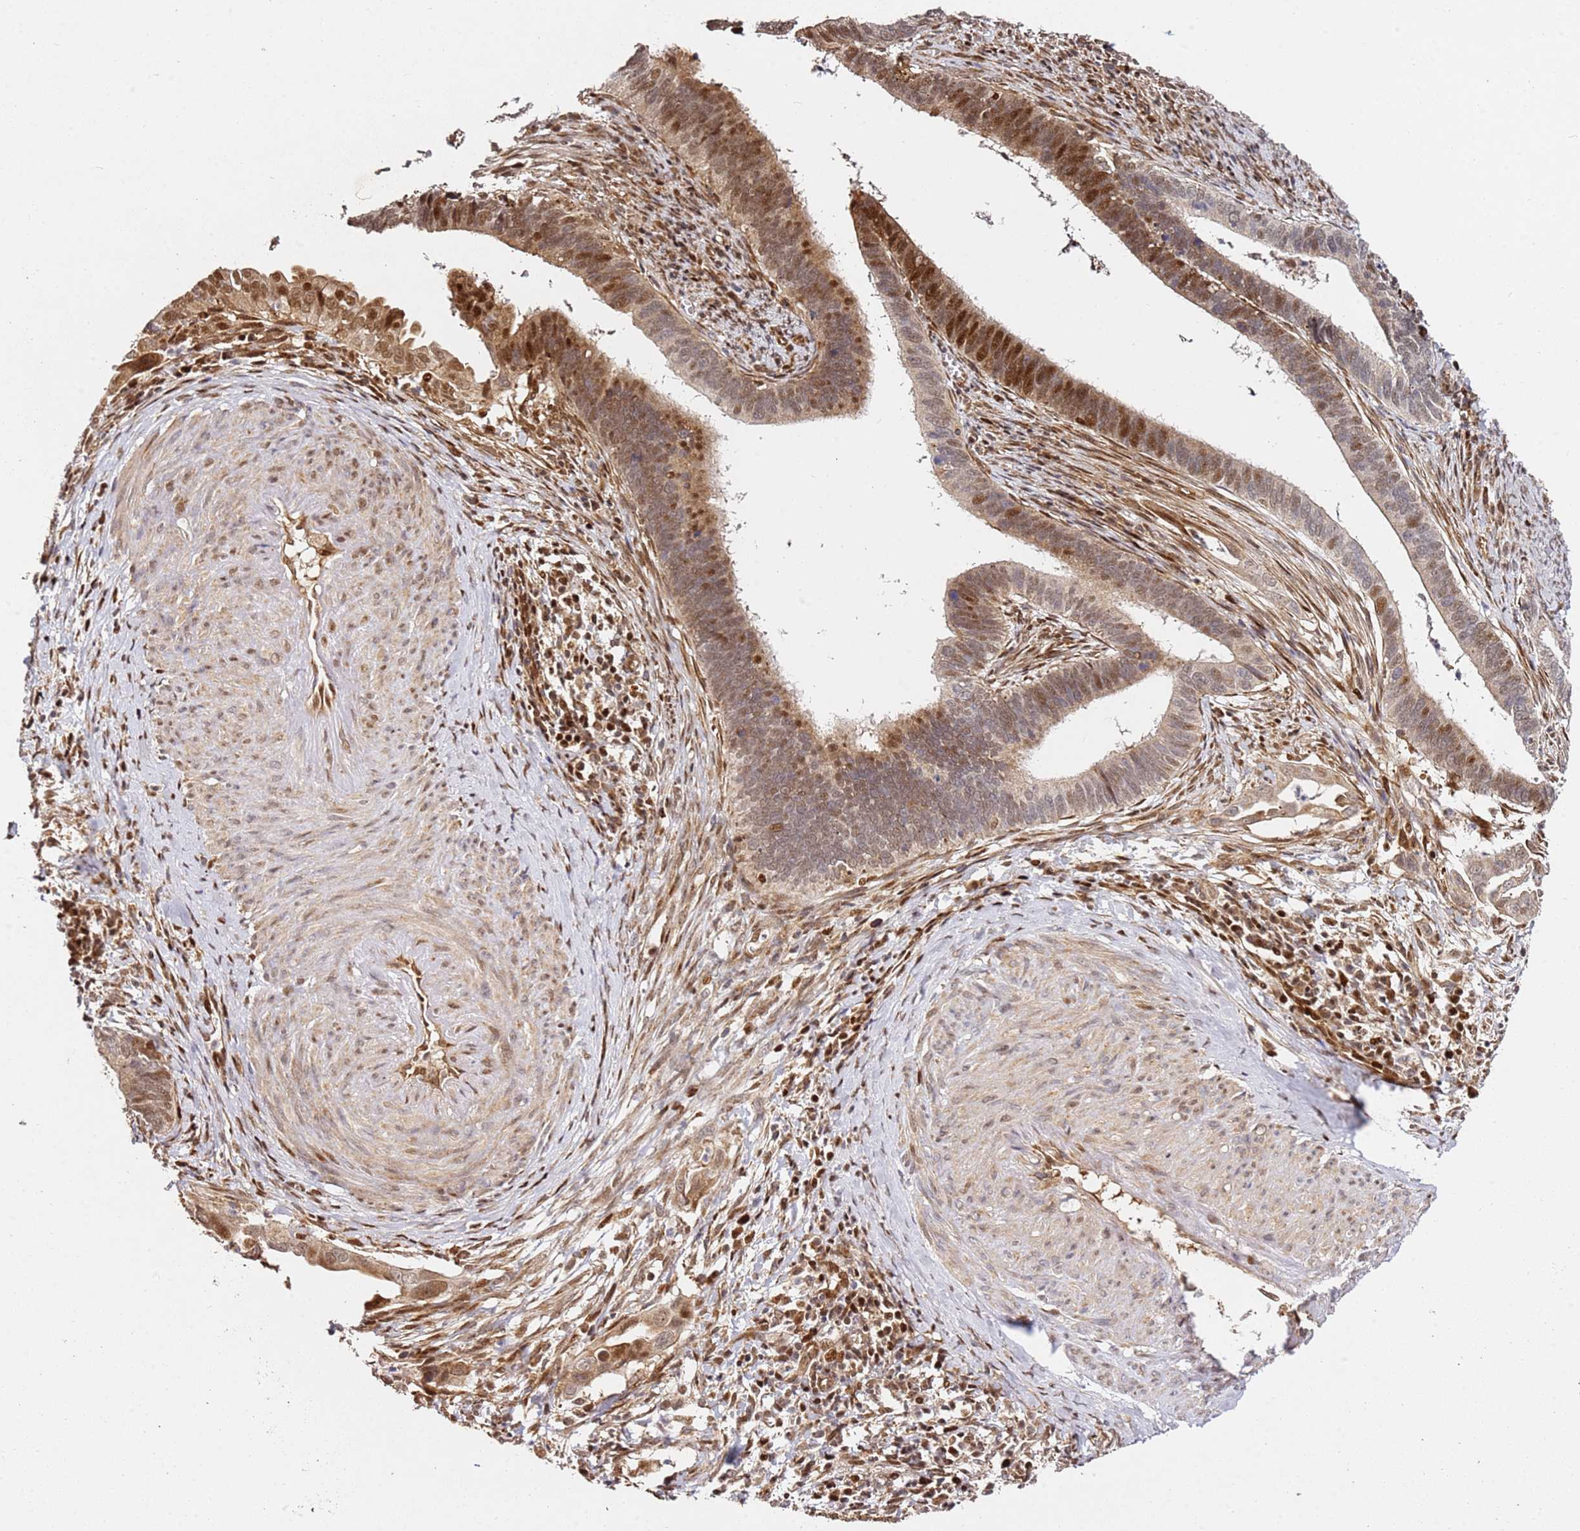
{"staining": {"intensity": "strong", "quantity": "25%-75%", "location": "cytoplasmic/membranous,nuclear"}, "tissue": "cervical cancer", "cell_type": "Tumor cells", "image_type": "cancer", "snomed": [{"axis": "morphology", "description": "Adenocarcinoma, NOS"}, {"axis": "topography", "description": "Cervix"}], "caption": "Immunohistochemistry (IHC) of human adenocarcinoma (cervical) displays high levels of strong cytoplasmic/membranous and nuclear staining in about 25%-75% of tumor cells.", "gene": "SMOX", "patient": {"sex": "female", "age": 42}}